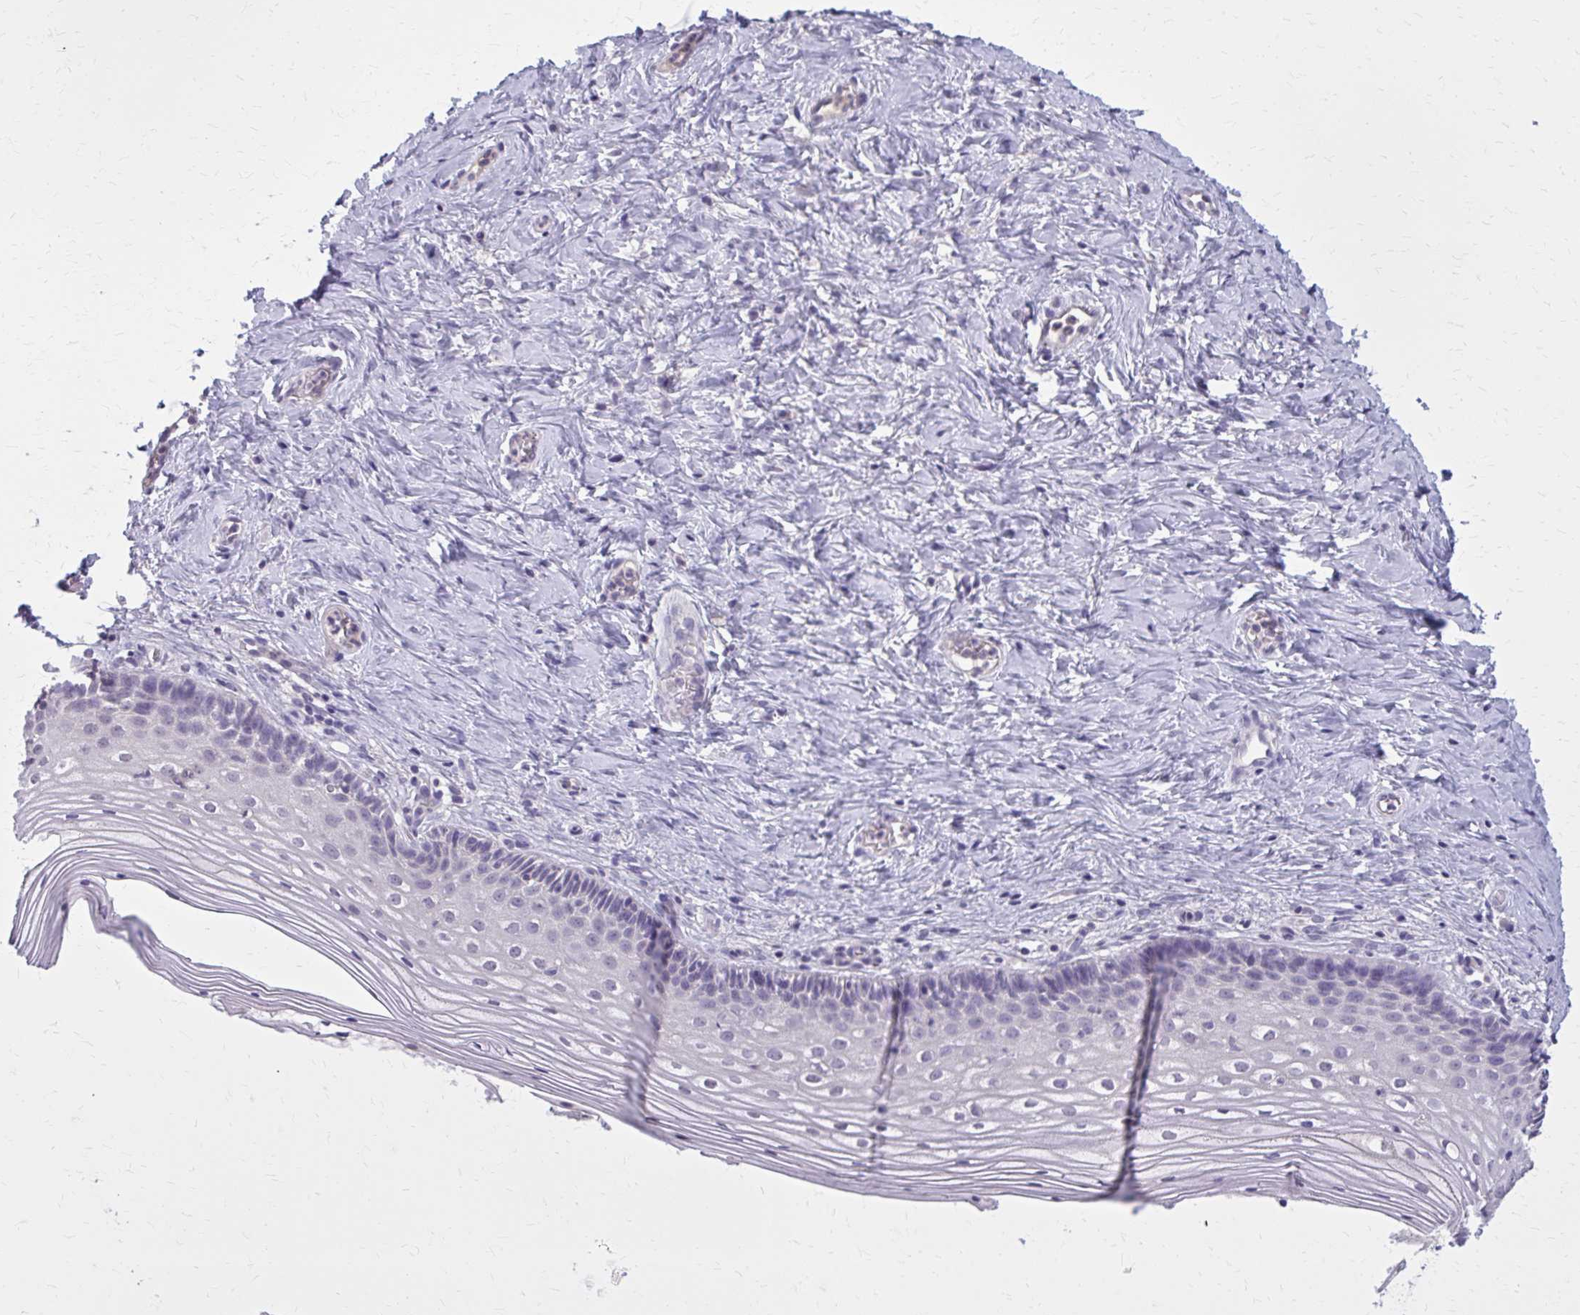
{"staining": {"intensity": "negative", "quantity": "none", "location": "none"}, "tissue": "vagina", "cell_type": "Squamous epithelial cells", "image_type": "normal", "snomed": [{"axis": "morphology", "description": "Normal tissue, NOS"}, {"axis": "topography", "description": "Vagina"}], "caption": "A high-resolution photomicrograph shows immunohistochemistry staining of normal vagina, which shows no significant expression in squamous epithelial cells. (Stains: DAB (3,3'-diaminobenzidine) immunohistochemistry with hematoxylin counter stain, Microscopy: brightfield microscopy at high magnification).", "gene": "OR4A47", "patient": {"sex": "female", "age": 45}}